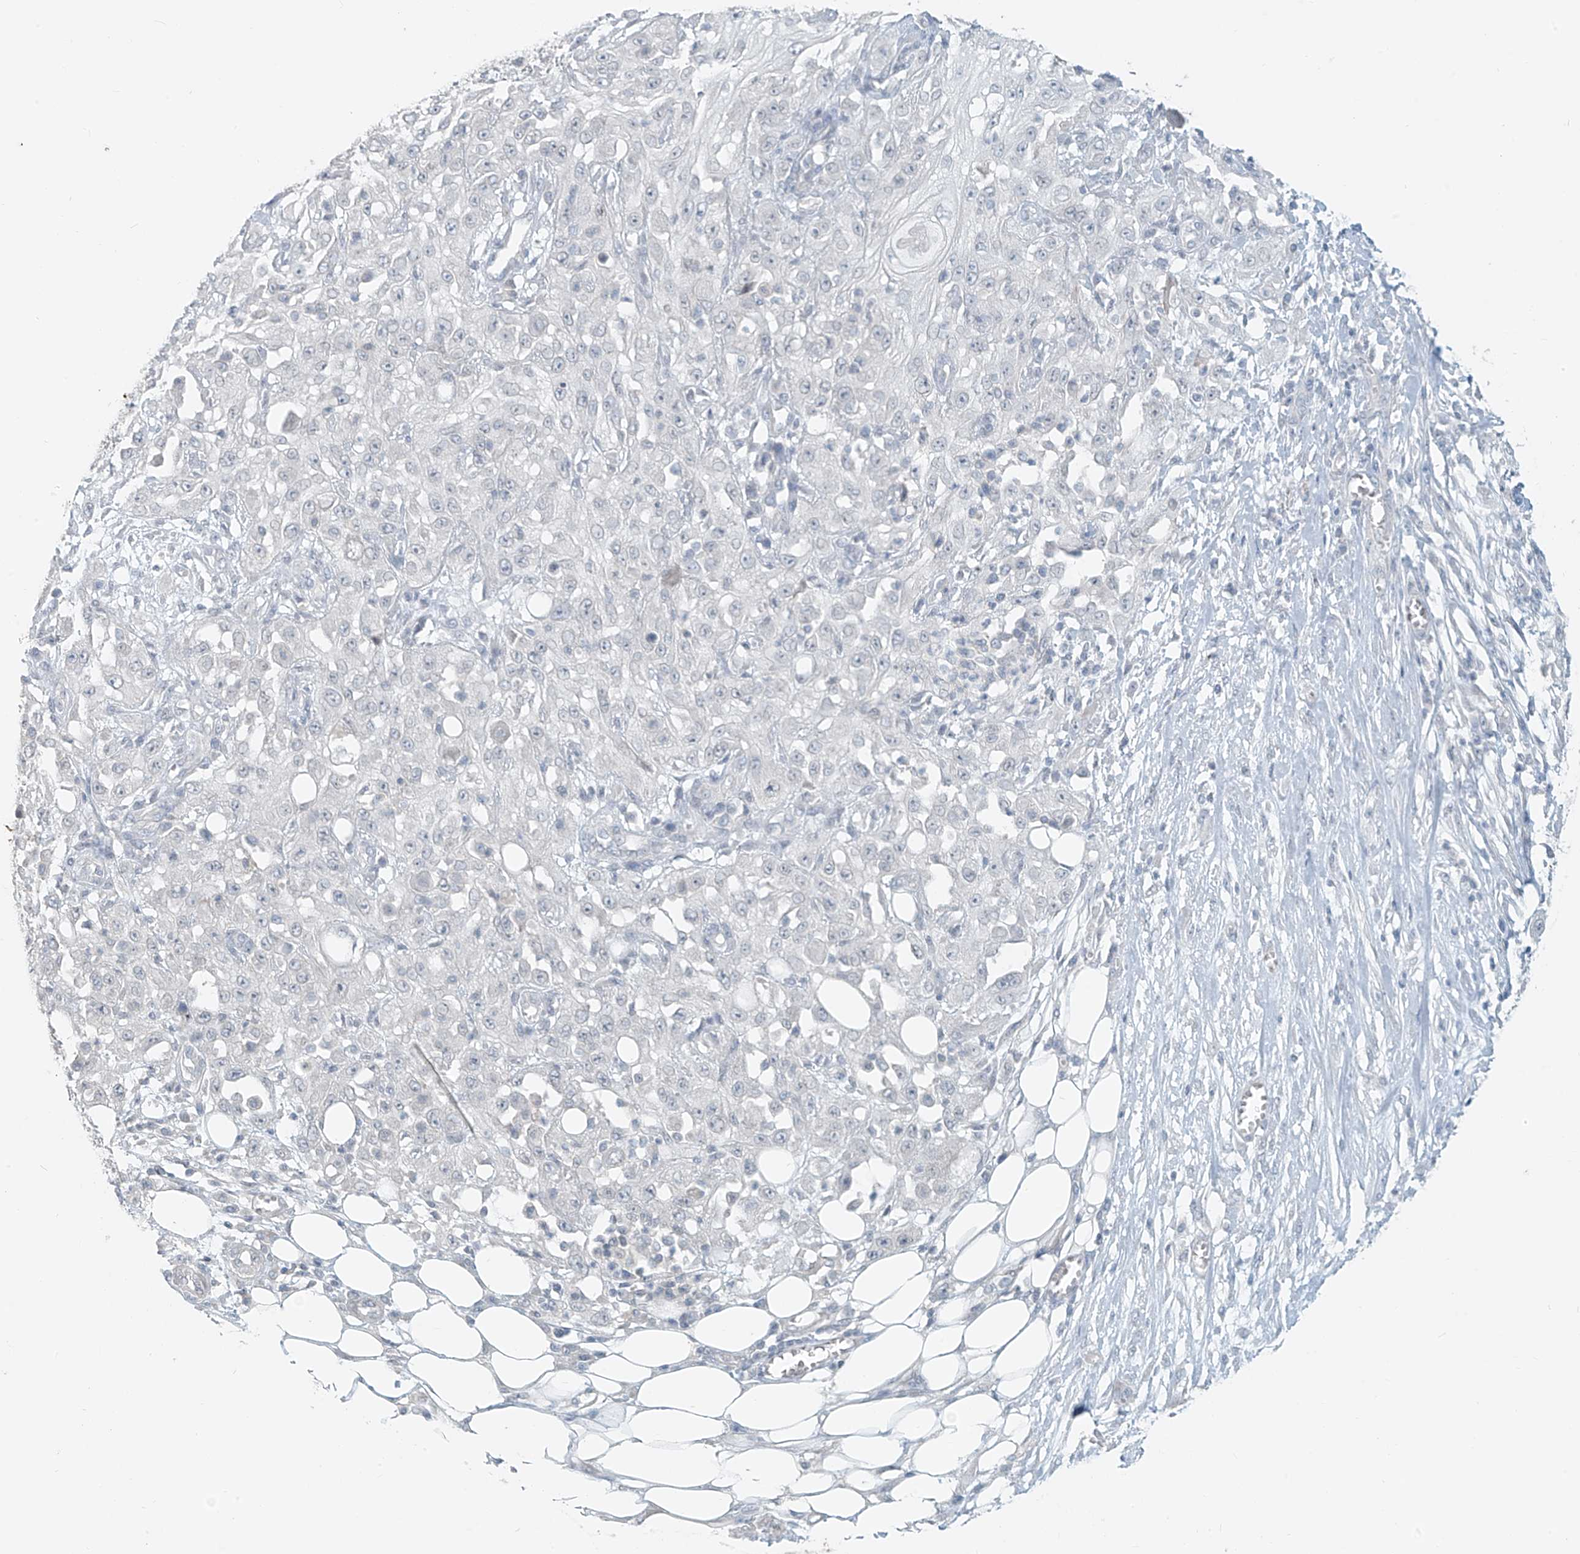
{"staining": {"intensity": "negative", "quantity": "none", "location": "none"}, "tissue": "skin cancer", "cell_type": "Tumor cells", "image_type": "cancer", "snomed": [{"axis": "morphology", "description": "Squamous cell carcinoma, NOS"}, {"axis": "morphology", "description": "Squamous cell carcinoma, metastatic, NOS"}, {"axis": "topography", "description": "Skin"}, {"axis": "topography", "description": "Lymph node"}], "caption": "A high-resolution image shows immunohistochemistry (IHC) staining of skin cancer (squamous cell carcinoma), which demonstrates no significant positivity in tumor cells.", "gene": "OSBPL7", "patient": {"sex": "male", "age": 75}}